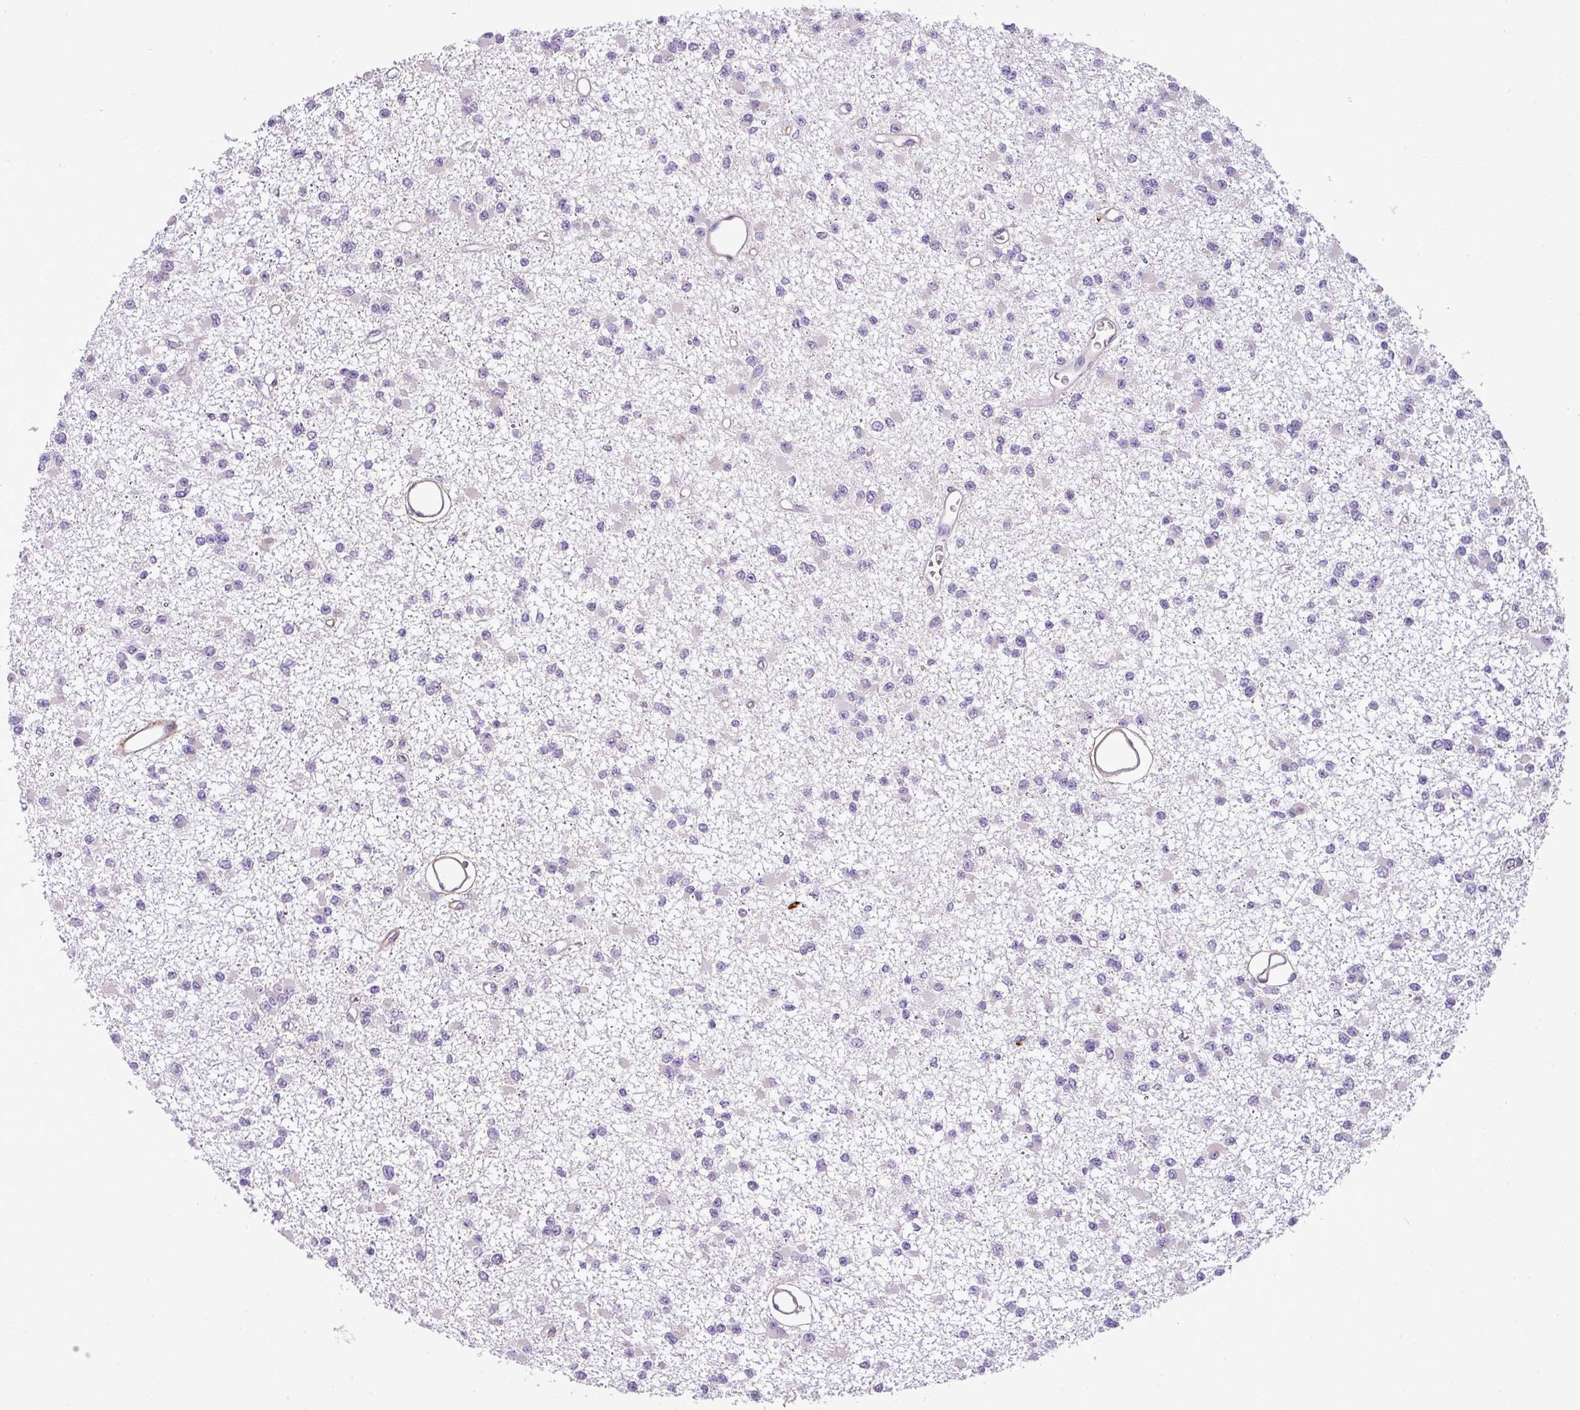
{"staining": {"intensity": "negative", "quantity": "none", "location": "none"}, "tissue": "glioma", "cell_type": "Tumor cells", "image_type": "cancer", "snomed": [{"axis": "morphology", "description": "Glioma, malignant, Low grade"}, {"axis": "topography", "description": "Brain"}], "caption": "Glioma was stained to show a protein in brown. There is no significant positivity in tumor cells. (DAB immunohistochemistry visualized using brightfield microscopy, high magnification).", "gene": "PARD6G", "patient": {"sex": "female", "age": 22}}